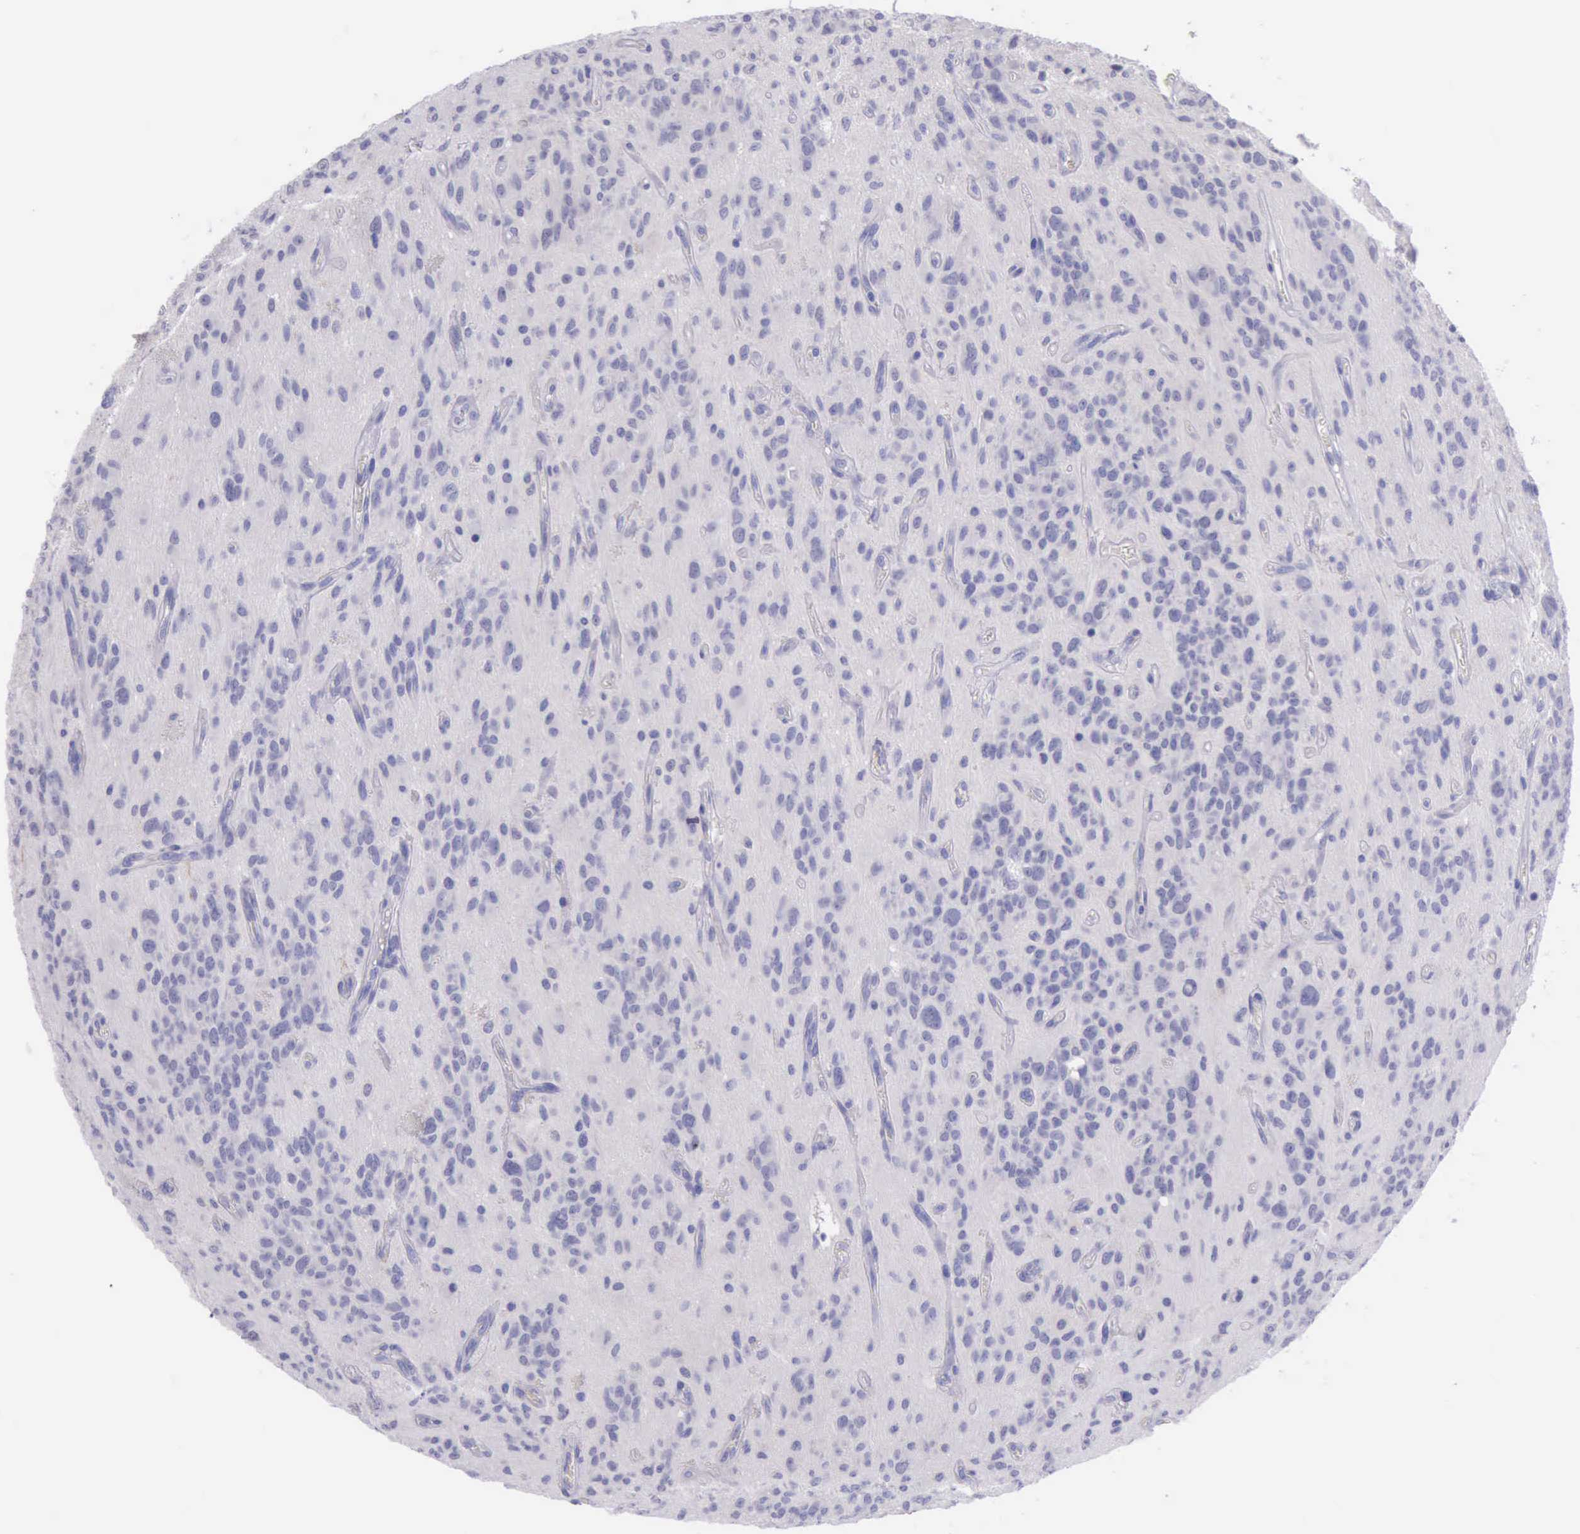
{"staining": {"intensity": "negative", "quantity": "none", "location": "none"}, "tissue": "glioma", "cell_type": "Tumor cells", "image_type": "cancer", "snomed": [{"axis": "morphology", "description": "Glioma, malignant, Low grade"}, {"axis": "topography", "description": "Brain"}], "caption": "This is an immunohistochemistry image of human glioma. There is no positivity in tumor cells.", "gene": "LRFN5", "patient": {"sex": "female", "age": 15}}